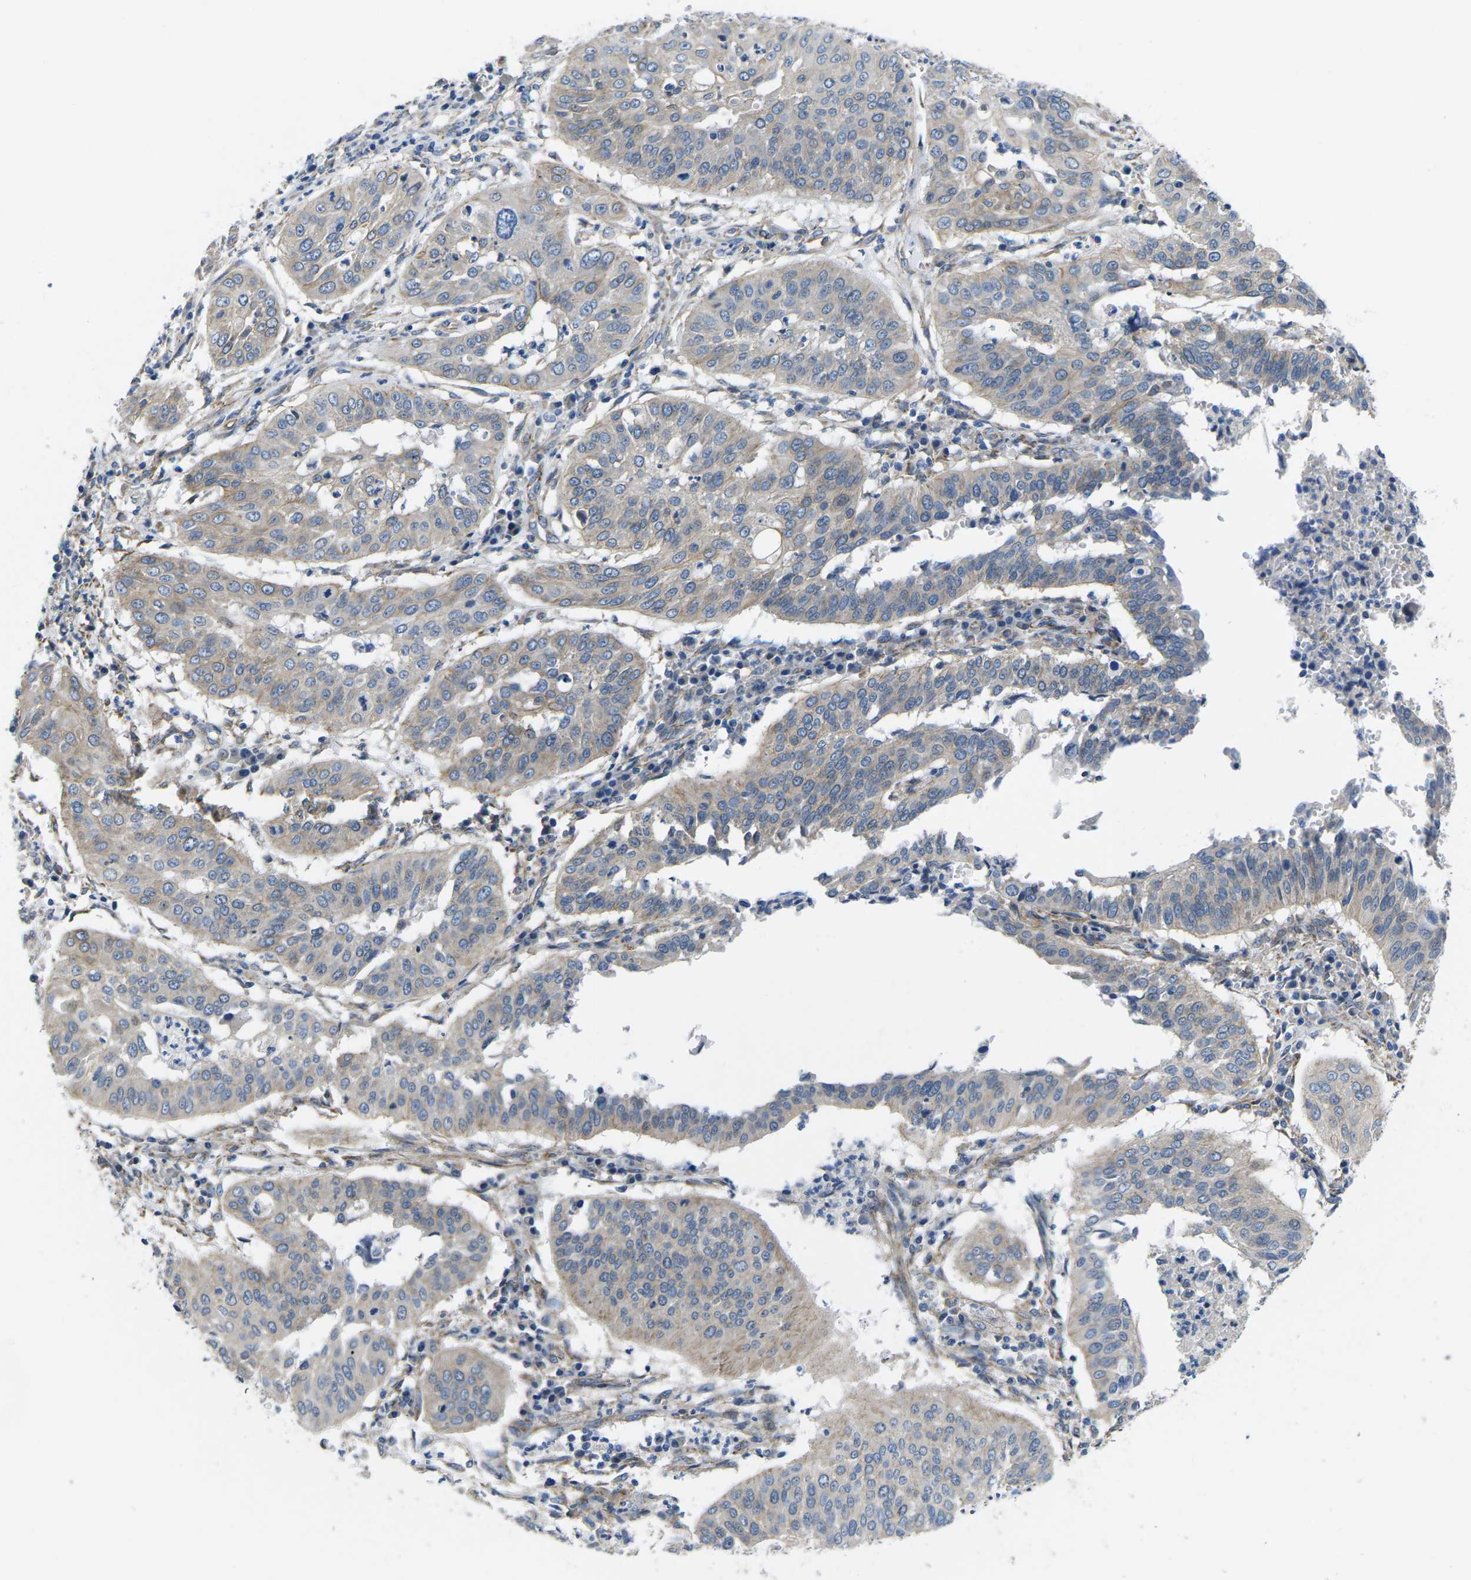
{"staining": {"intensity": "weak", "quantity": ">75%", "location": "cytoplasmic/membranous"}, "tissue": "cervical cancer", "cell_type": "Tumor cells", "image_type": "cancer", "snomed": [{"axis": "morphology", "description": "Normal tissue, NOS"}, {"axis": "morphology", "description": "Squamous cell carcinoma, NOS"}, {"axis": "topography", "description": "Cervix"}], "caption": "A brown stain highlights weak cytoplasmic/membranous staining of a protein in cervical squamous cell carcinoma tumor cells.", "gene": "CTNND1", "patient": {"sex": "female", "age": 39}}